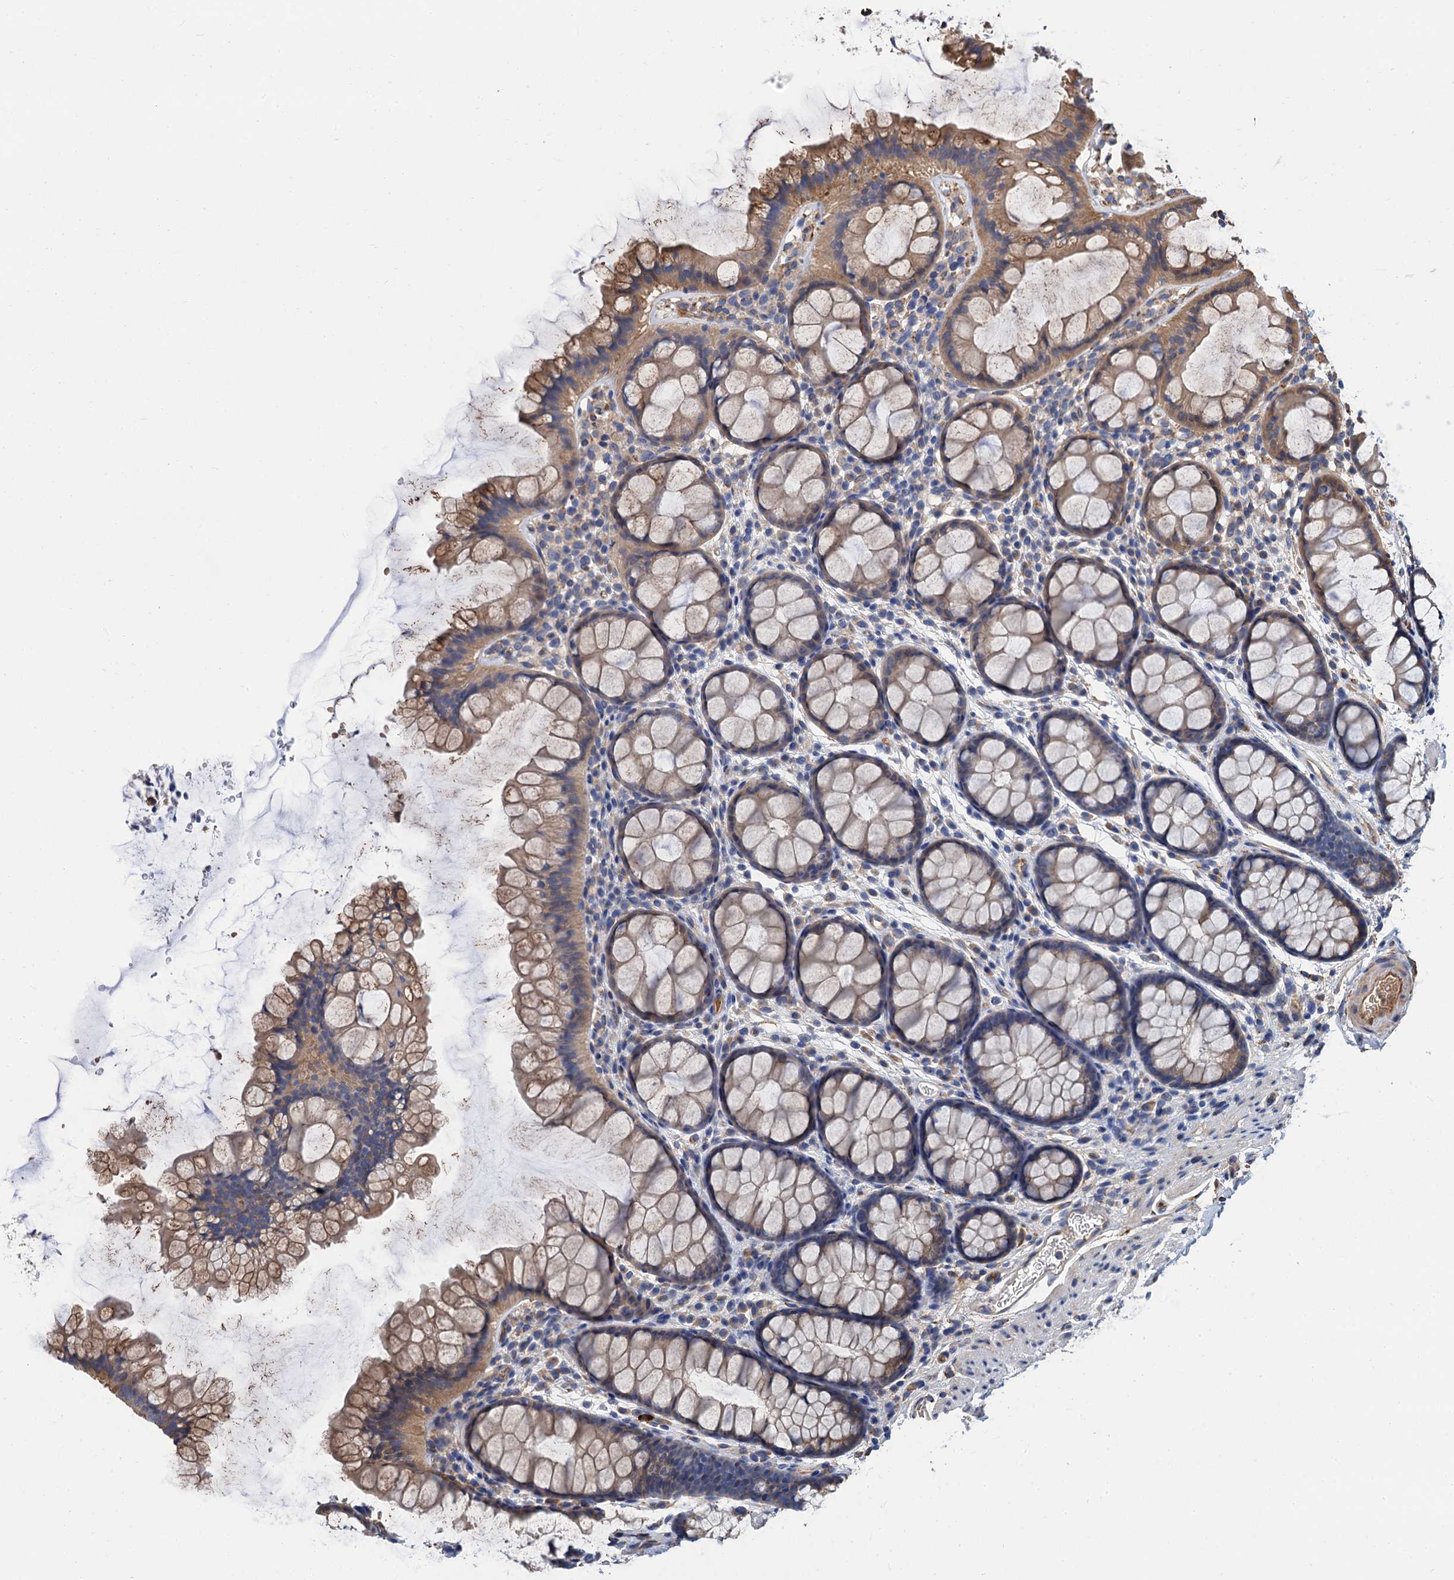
{"staining": {"intensity": "moderate", "quantity": ">75%", "location": "cytoplasmic/membranous"}, "tissue": "colon", "cell_type": "Endothelial cells", "image_type": "normal", "snomed": [{"axis": "morphology", "description": "Normal tissue, NOS"}, {"axis": "topography", "description": "Colon"}], "caption": "A photomicrograph of colon stained for a protein reveals moderate cytoplasmic/membranous brown staining in endothelial cells. The staining is performed using DAB (3,3'-diaminobenzidine) brown chromogen to label protein expression. The nuclei are counter-stained blue using hematoxylin.", "gene": "CNNM1", "patient": {"sex": "female", "age": 82}}